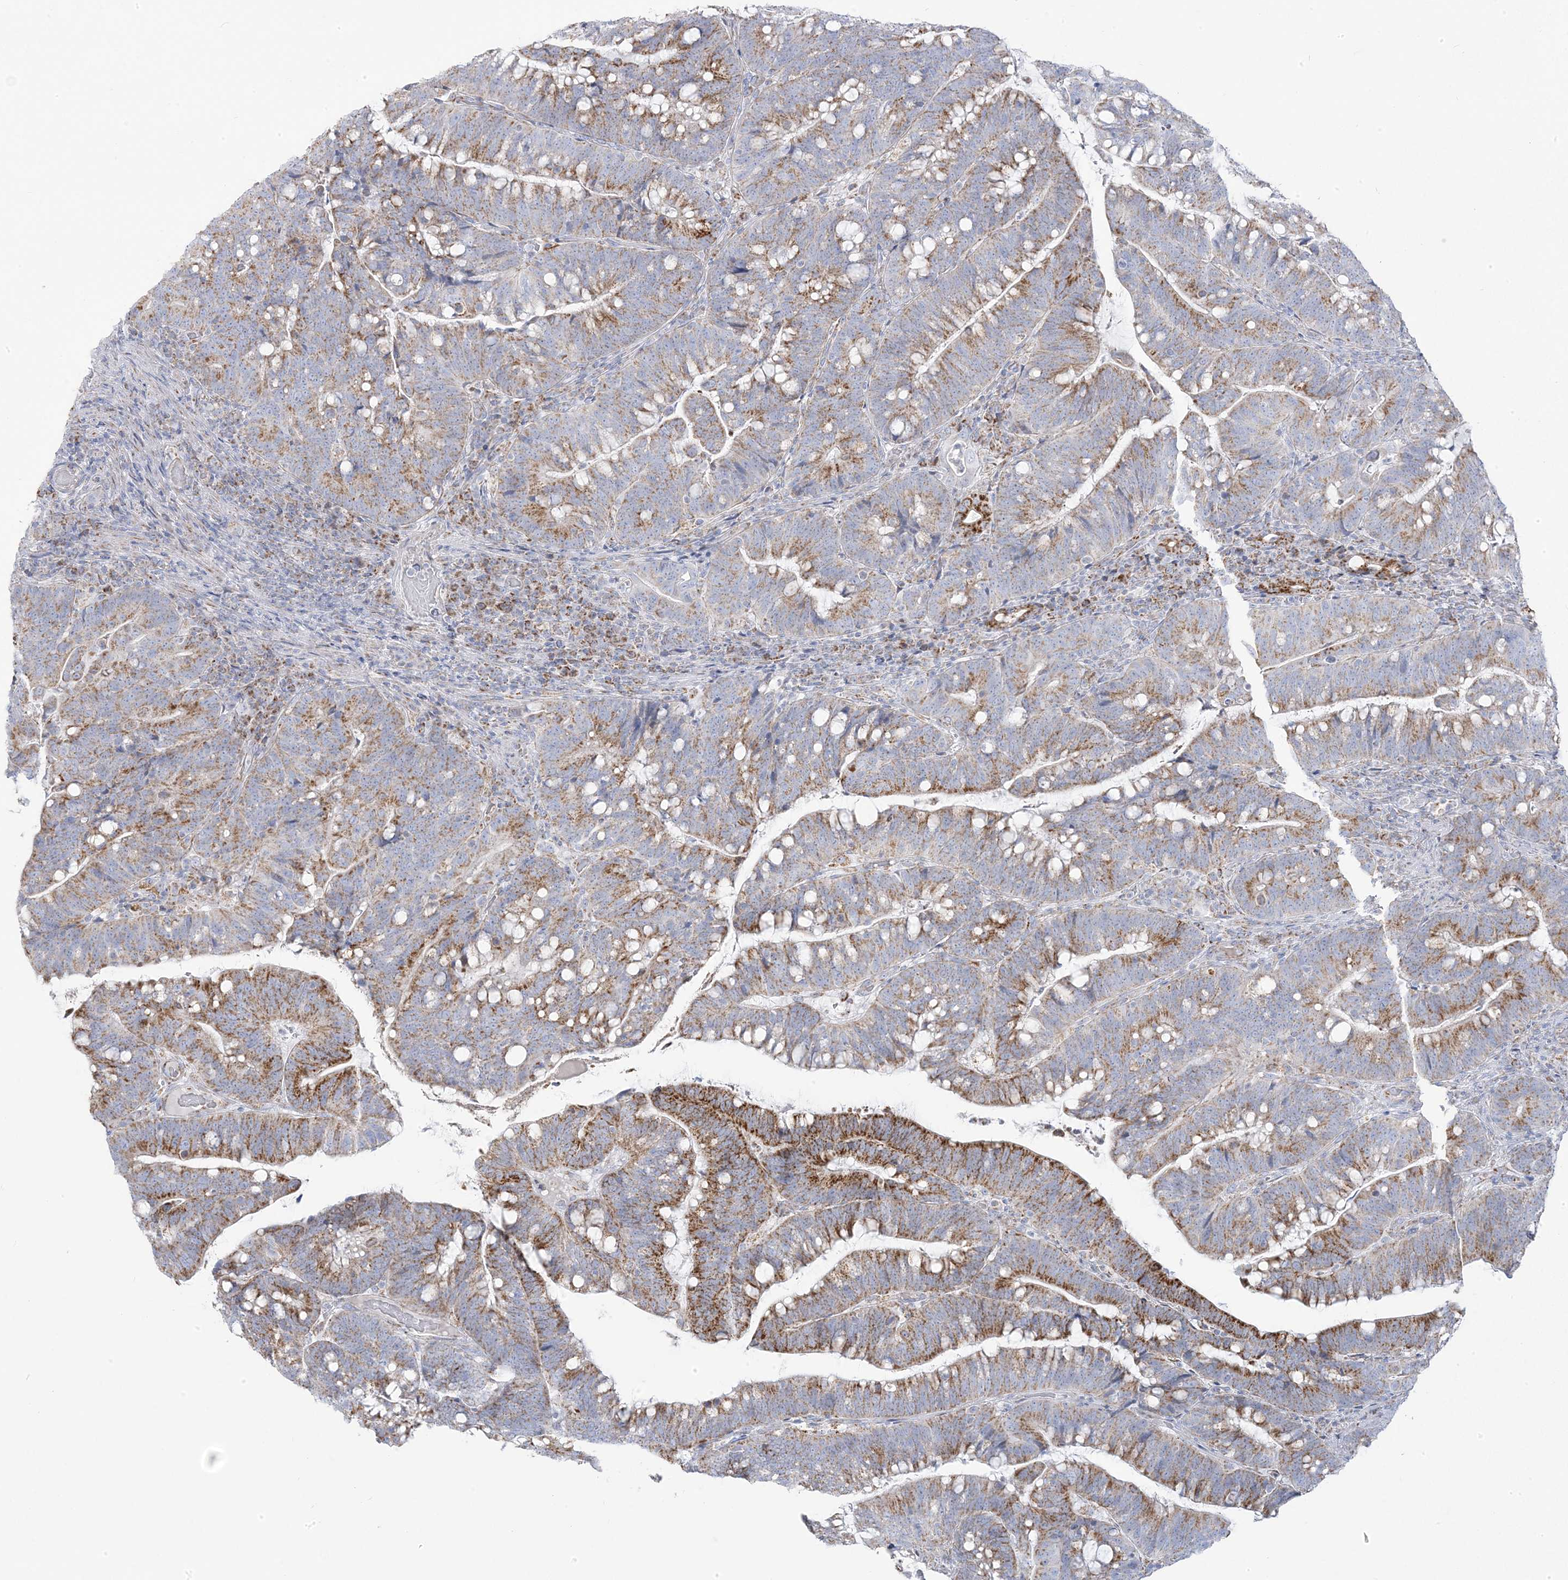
{"staining": {"intensity": "moderate", "quantity": ">75%", "location": "cytoplasmic/membranous"}, "tissue": "colorectal cancer", "cell_type": "Tumor cells", "image_type": "cancer", "snomed": [{"axis": "morphology", "description": "Adenocarcinoma, NOS"}, {"axis": "topography", "description": "Colon"}], "caption": "Protein expression analysis of adenocarcinoma (colorectal) displays moderate cytoplasmic/membranous positivity in approximately >75% of tumor cells. The staining was performed using DAB (3,3'-diaminobenzidine) to visualize the protein expression in brown, while the nuclei were stained in blue with hematoxylin (Magnification: 20x).", "gene": "PCCB", "patient": {"sex": "female", "age": 66}}